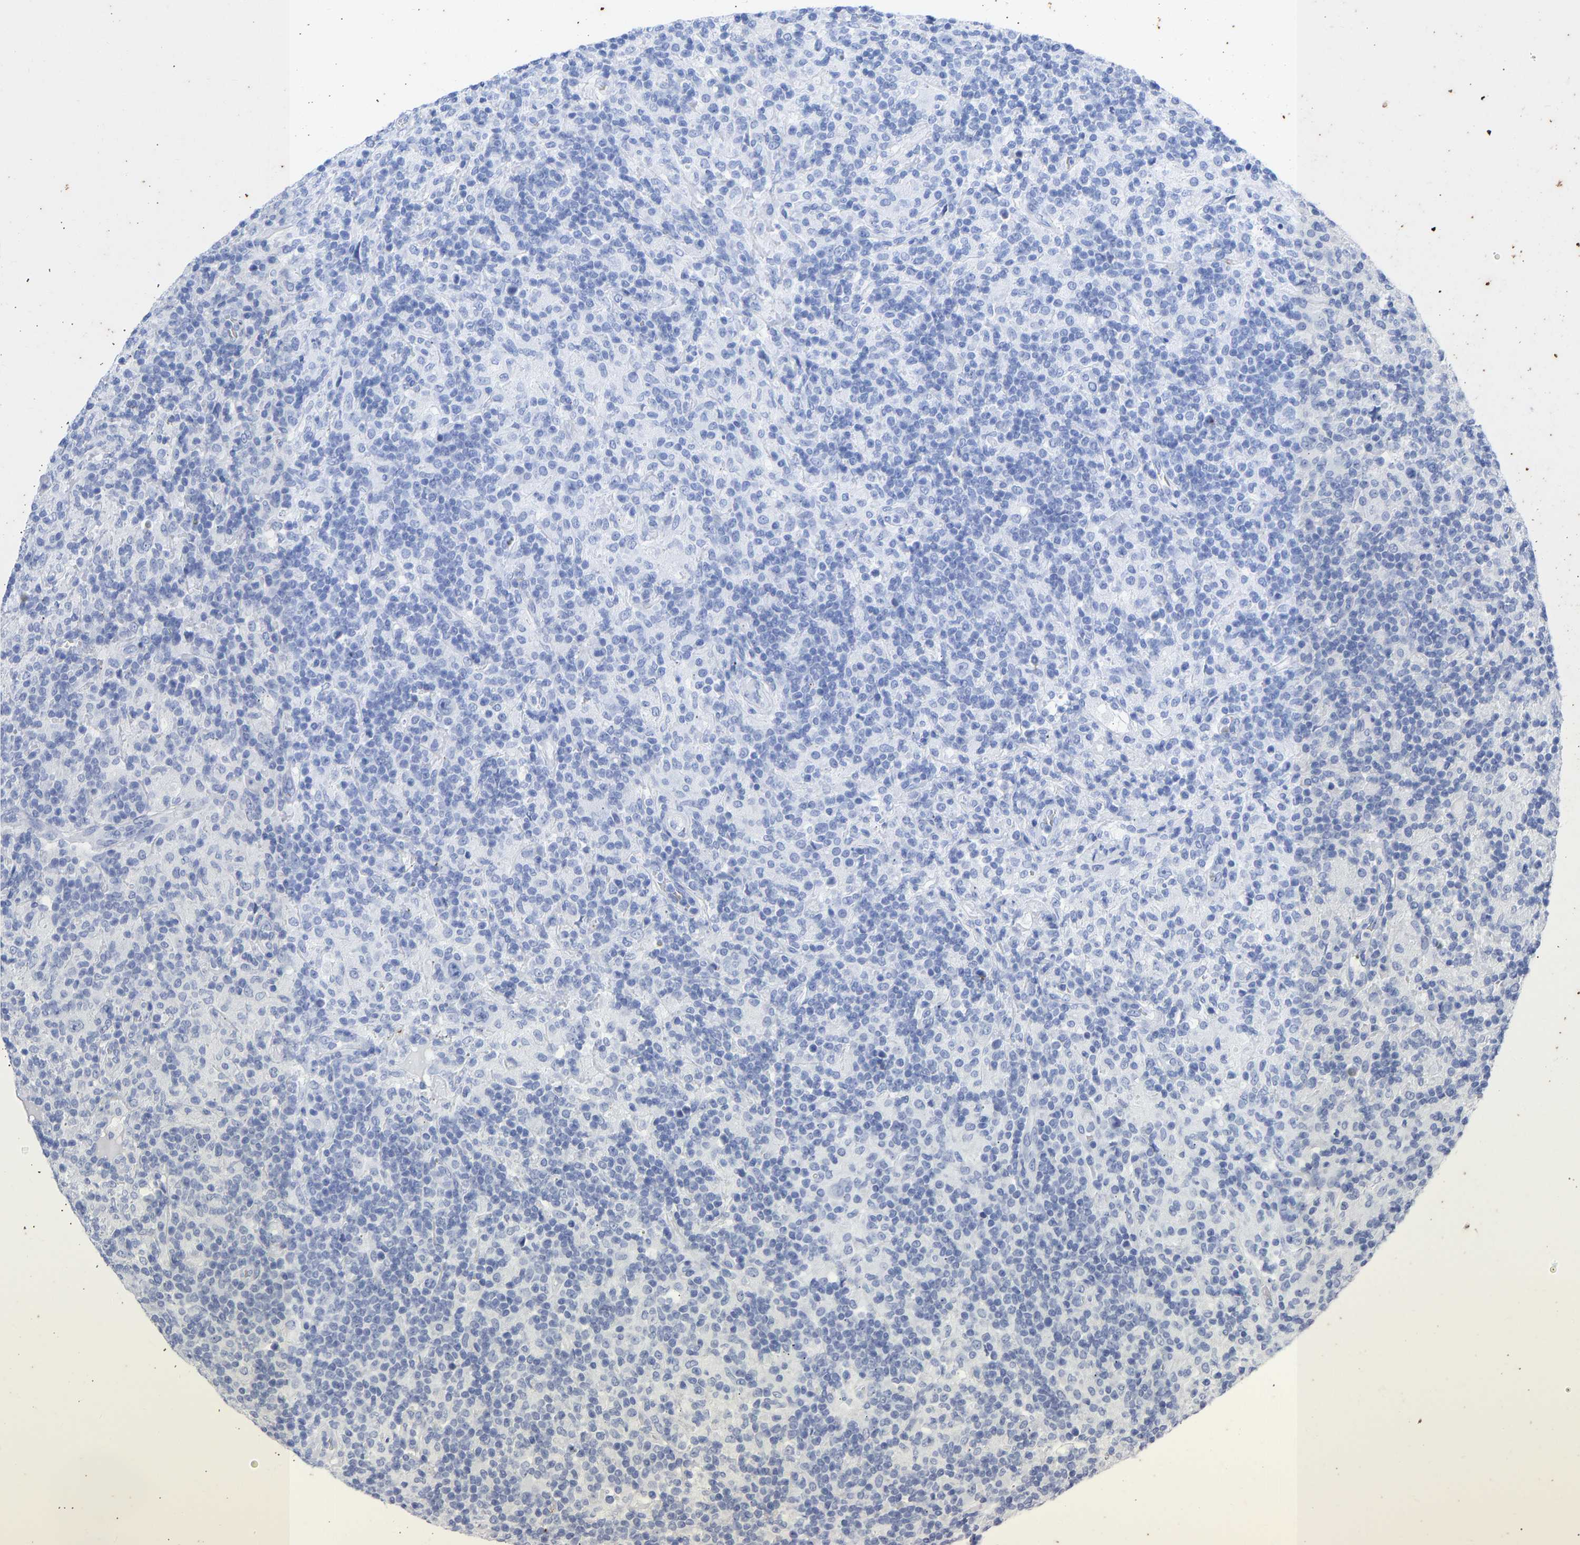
{"staining": {"intensity": "negative", "quantity": "none", "location": "none"}, "tissue": "lymphoma", "cell_type": "Tumor cells", "image_type": "cancer", "snomed": [{"axis": "morphology", "description": "Hodgkin's disease, NOS"}, {"axis": "topography", "description": "Lymph node"}], "caption": "An image of Hodgkin's disease stained for a protein displays no brown staining in tumor cells.", "gene": "KRT1", "patient": {"sex": "male", "age": 70}}